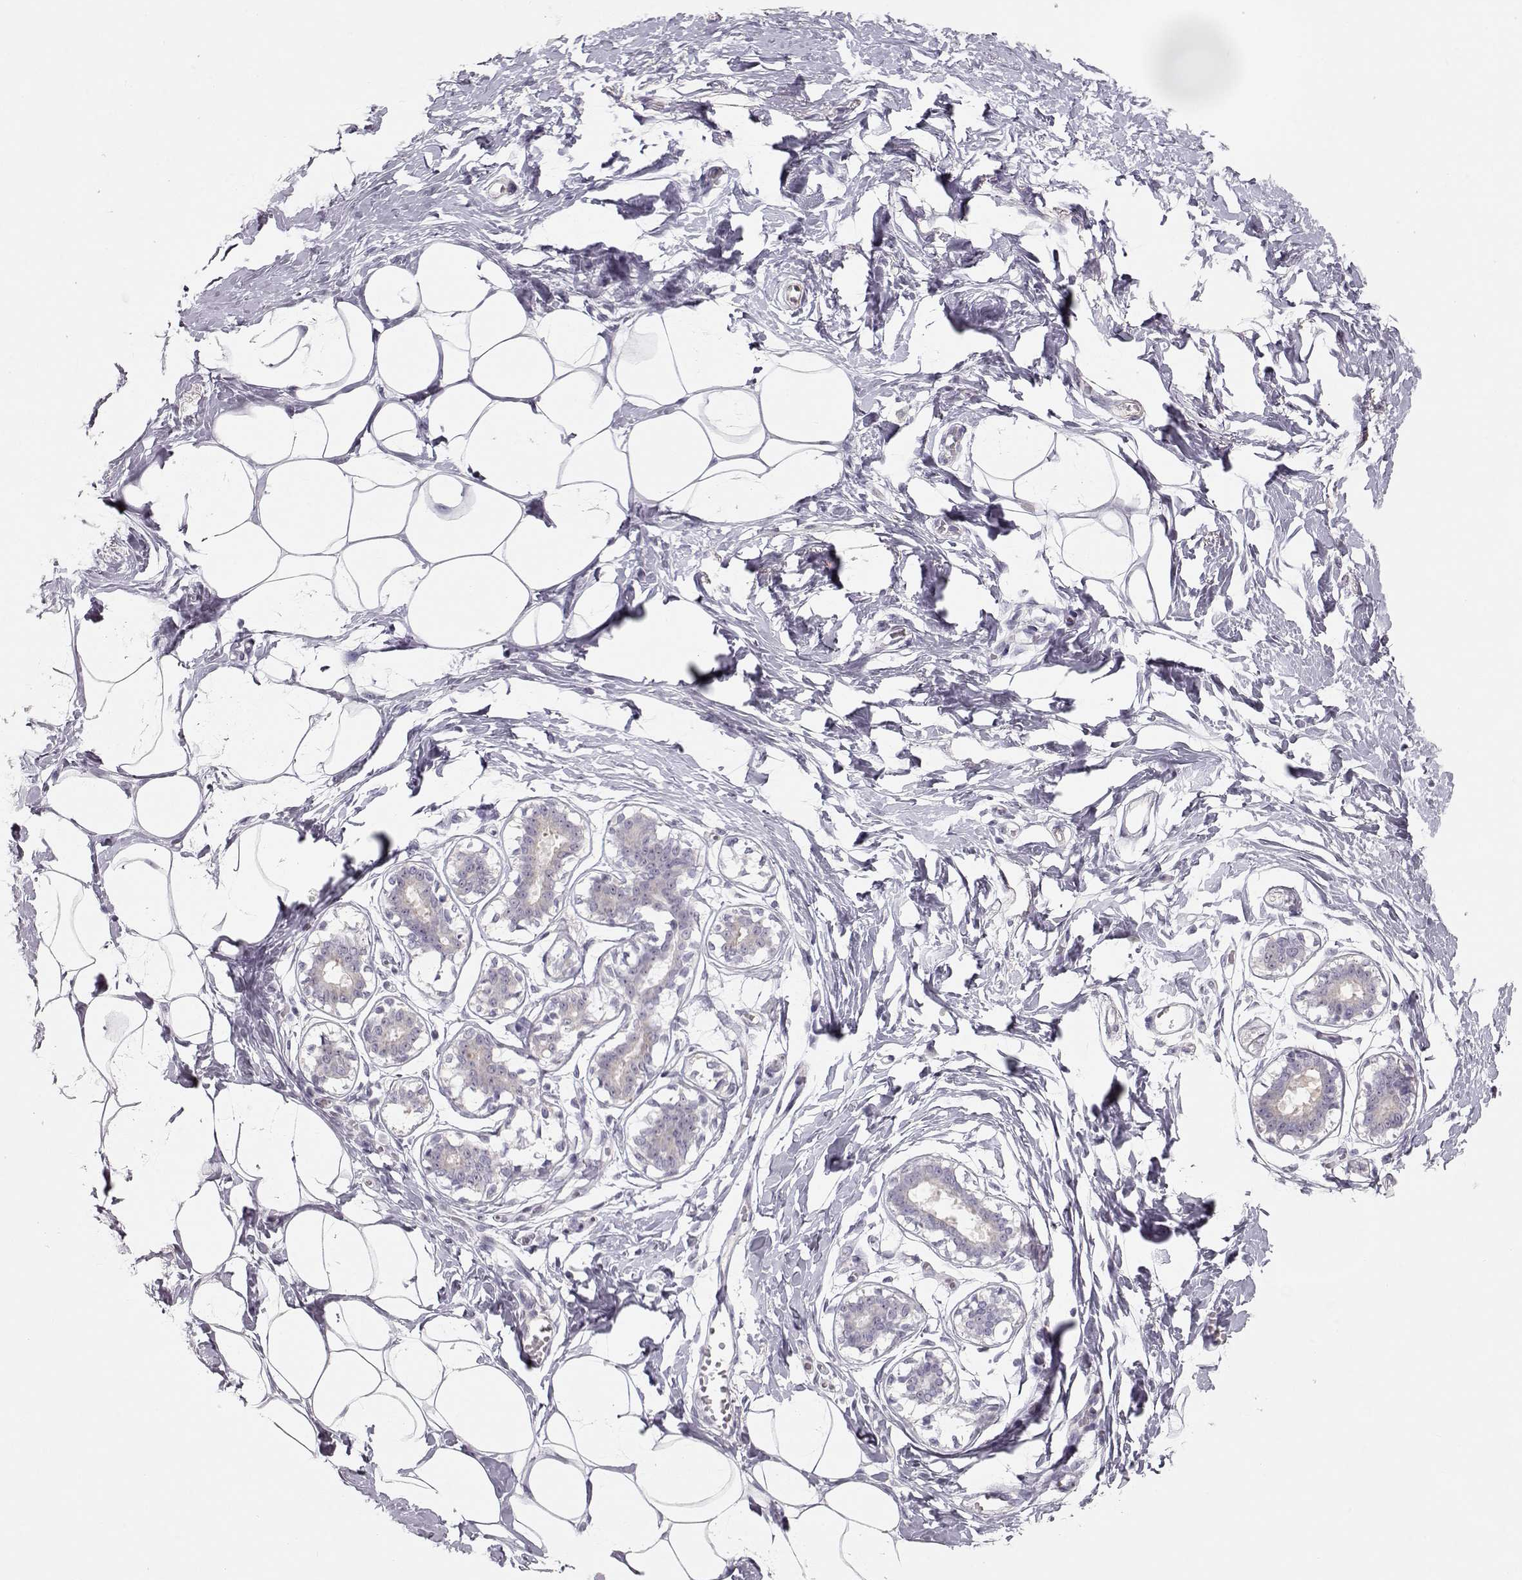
{"staining": {"intensity": "negative", "quantity": "none", "location": "none"}, "tissue": "breast", "cell_type": "Adipocytes", "image_type": "normal", "snomed": [{"axis": "morphology", "description": "Normal tissue, NOS"}, {"axis": "morphology", "description": "Lobular carcinoma, in situ"}, {"axis": "topography", "description": "Breast"}], "caption": "High magnification brightfield microscopy of unremarkable breast stained with DAB (brown) and counterstained with hematoxylin (blue): adipocytes show no significant positivity.", "gene": "FAM205A", "patient": {"sex": "female", "age": 35}}